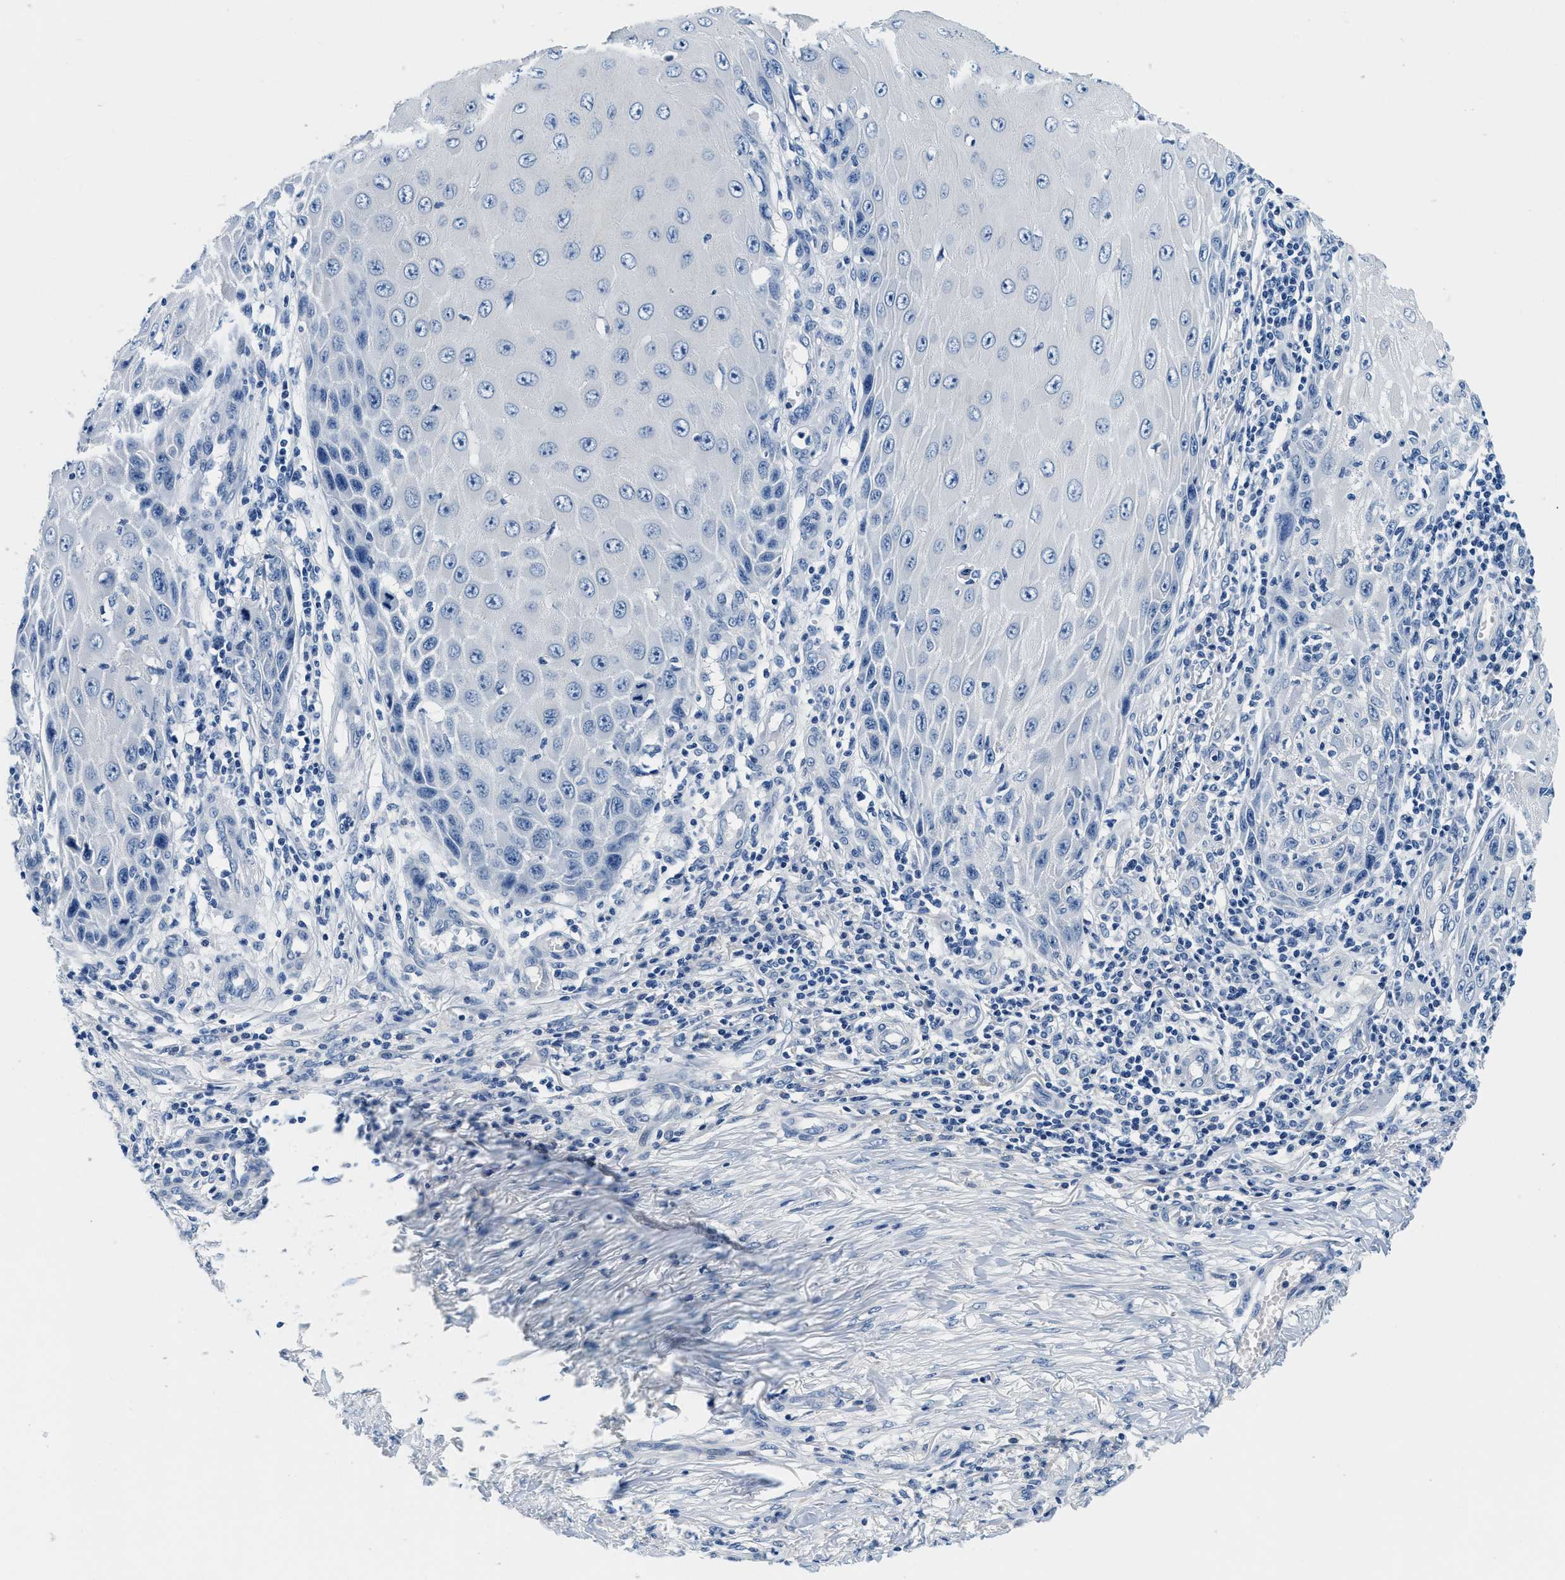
{"staining": {"intensity": "negative", "quantity": "none", "location": "none"}, "tissue": "skin cancer", "cell_type": "Tumor cells", "image_type": "cancer", "snomed": [{"axis": "morphology", "description": "Squamous cell carcinoma, NOS"}, {"axis": "topography", "description": "Skin"}], "caption": "Squamous cell carcinoma (skin) was stained to show a protein in brown. There is no significant expression in tumor cells. The staining was performed using DAB to visualize the protein expression in brown, while the nuclei were stained in blue with hematoxylin (Magnification: 20x).", "gene": "GSTM3", "patient": {"sex": "female", "age": 73}}